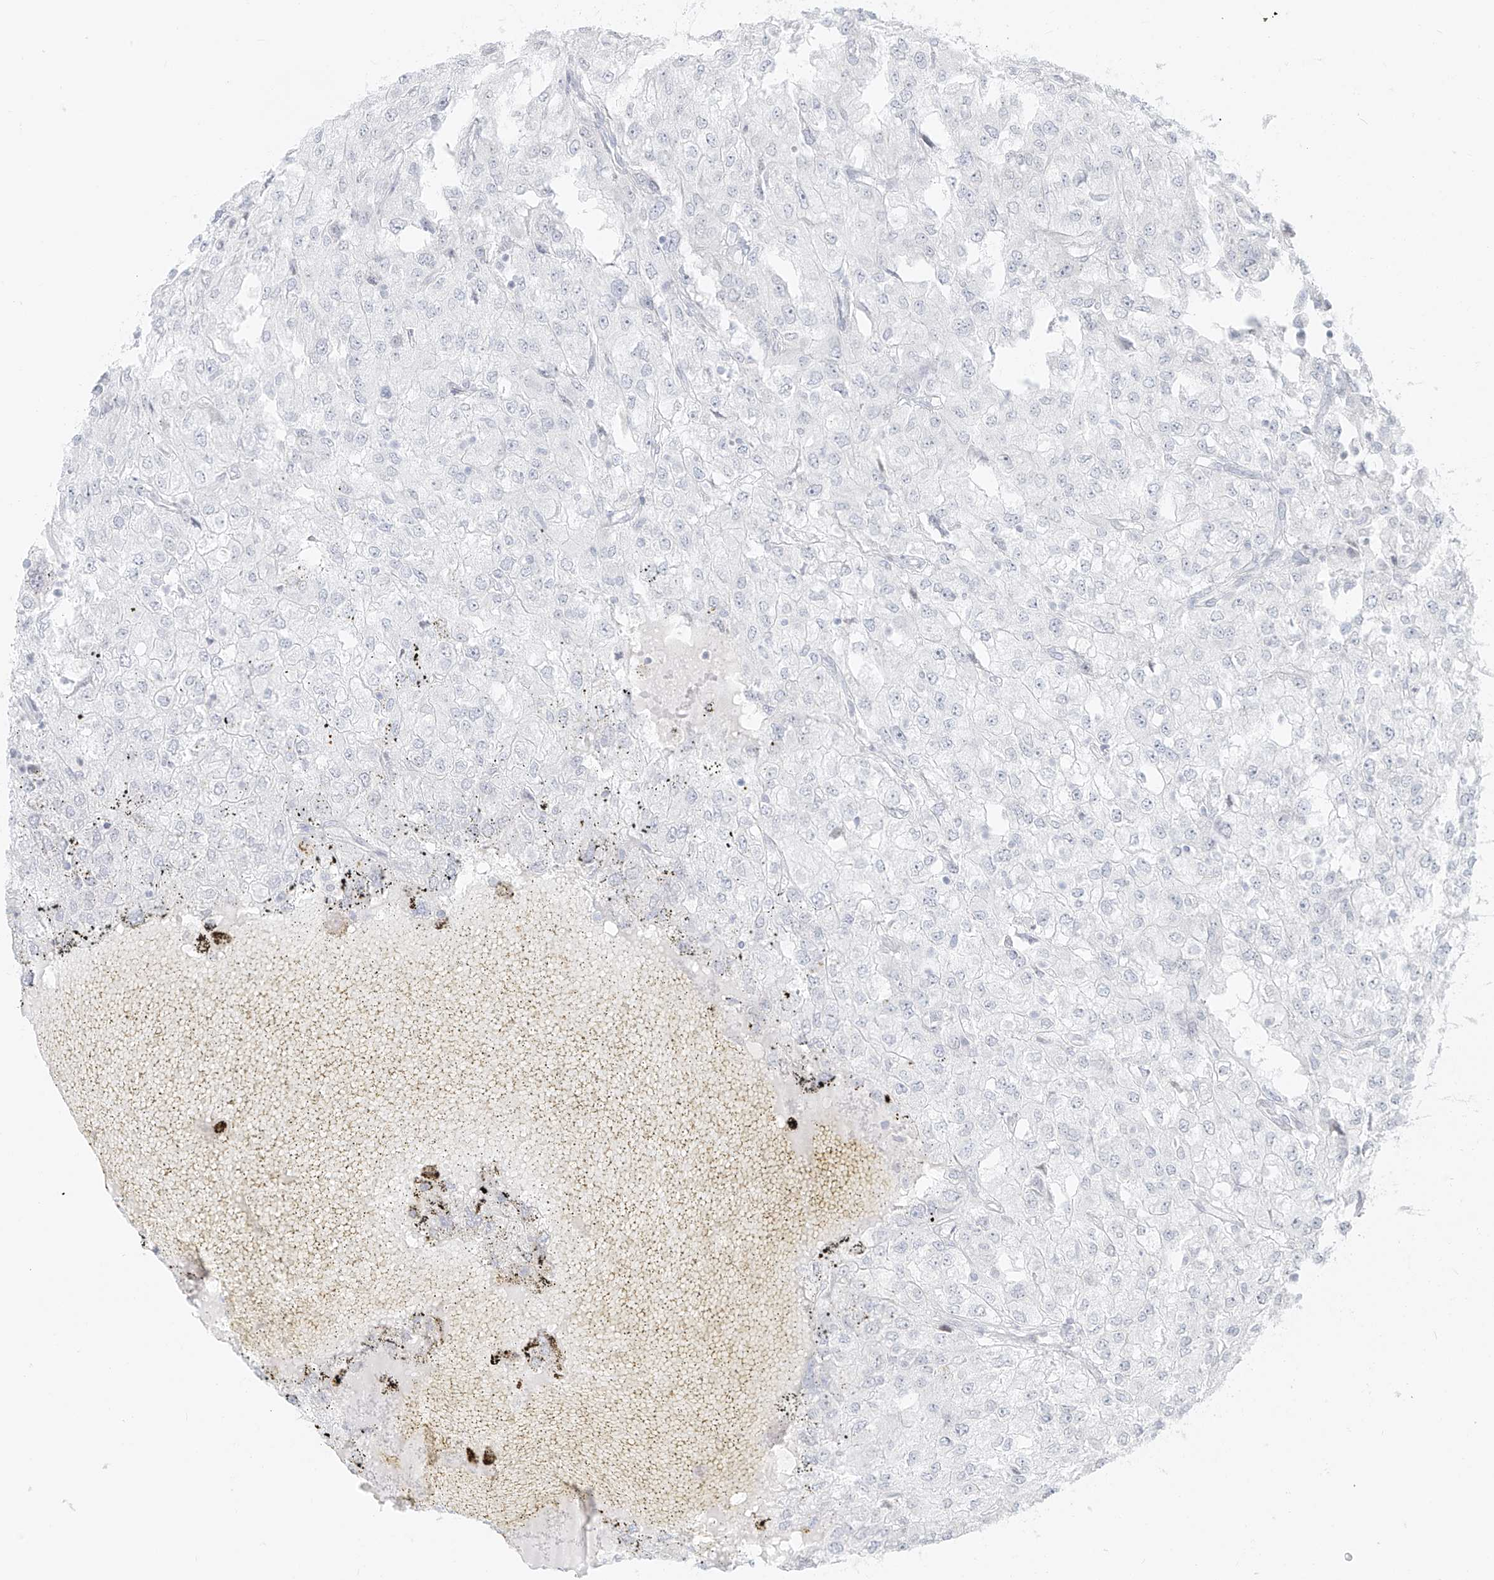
{"staining": {"intensity": "negative", "quantity": "none", "location": "none"}, "tissue": "renal cancer", "cell_type": "Tumor cells", "image_type": "cancer", "snomed": [{"axis": "morphology", "description": "Adenocarcinoma, NOS"}, {"axis": "topography", "description": "Kidney"}], "caption": "The immunohistochemistry (IHC) micrograph has no significant positivity in tumor cells of adenocarcinoma (renal) tissue.", "gene": "OSBPL7", "patient": {"sex": "female", "age": 54}}